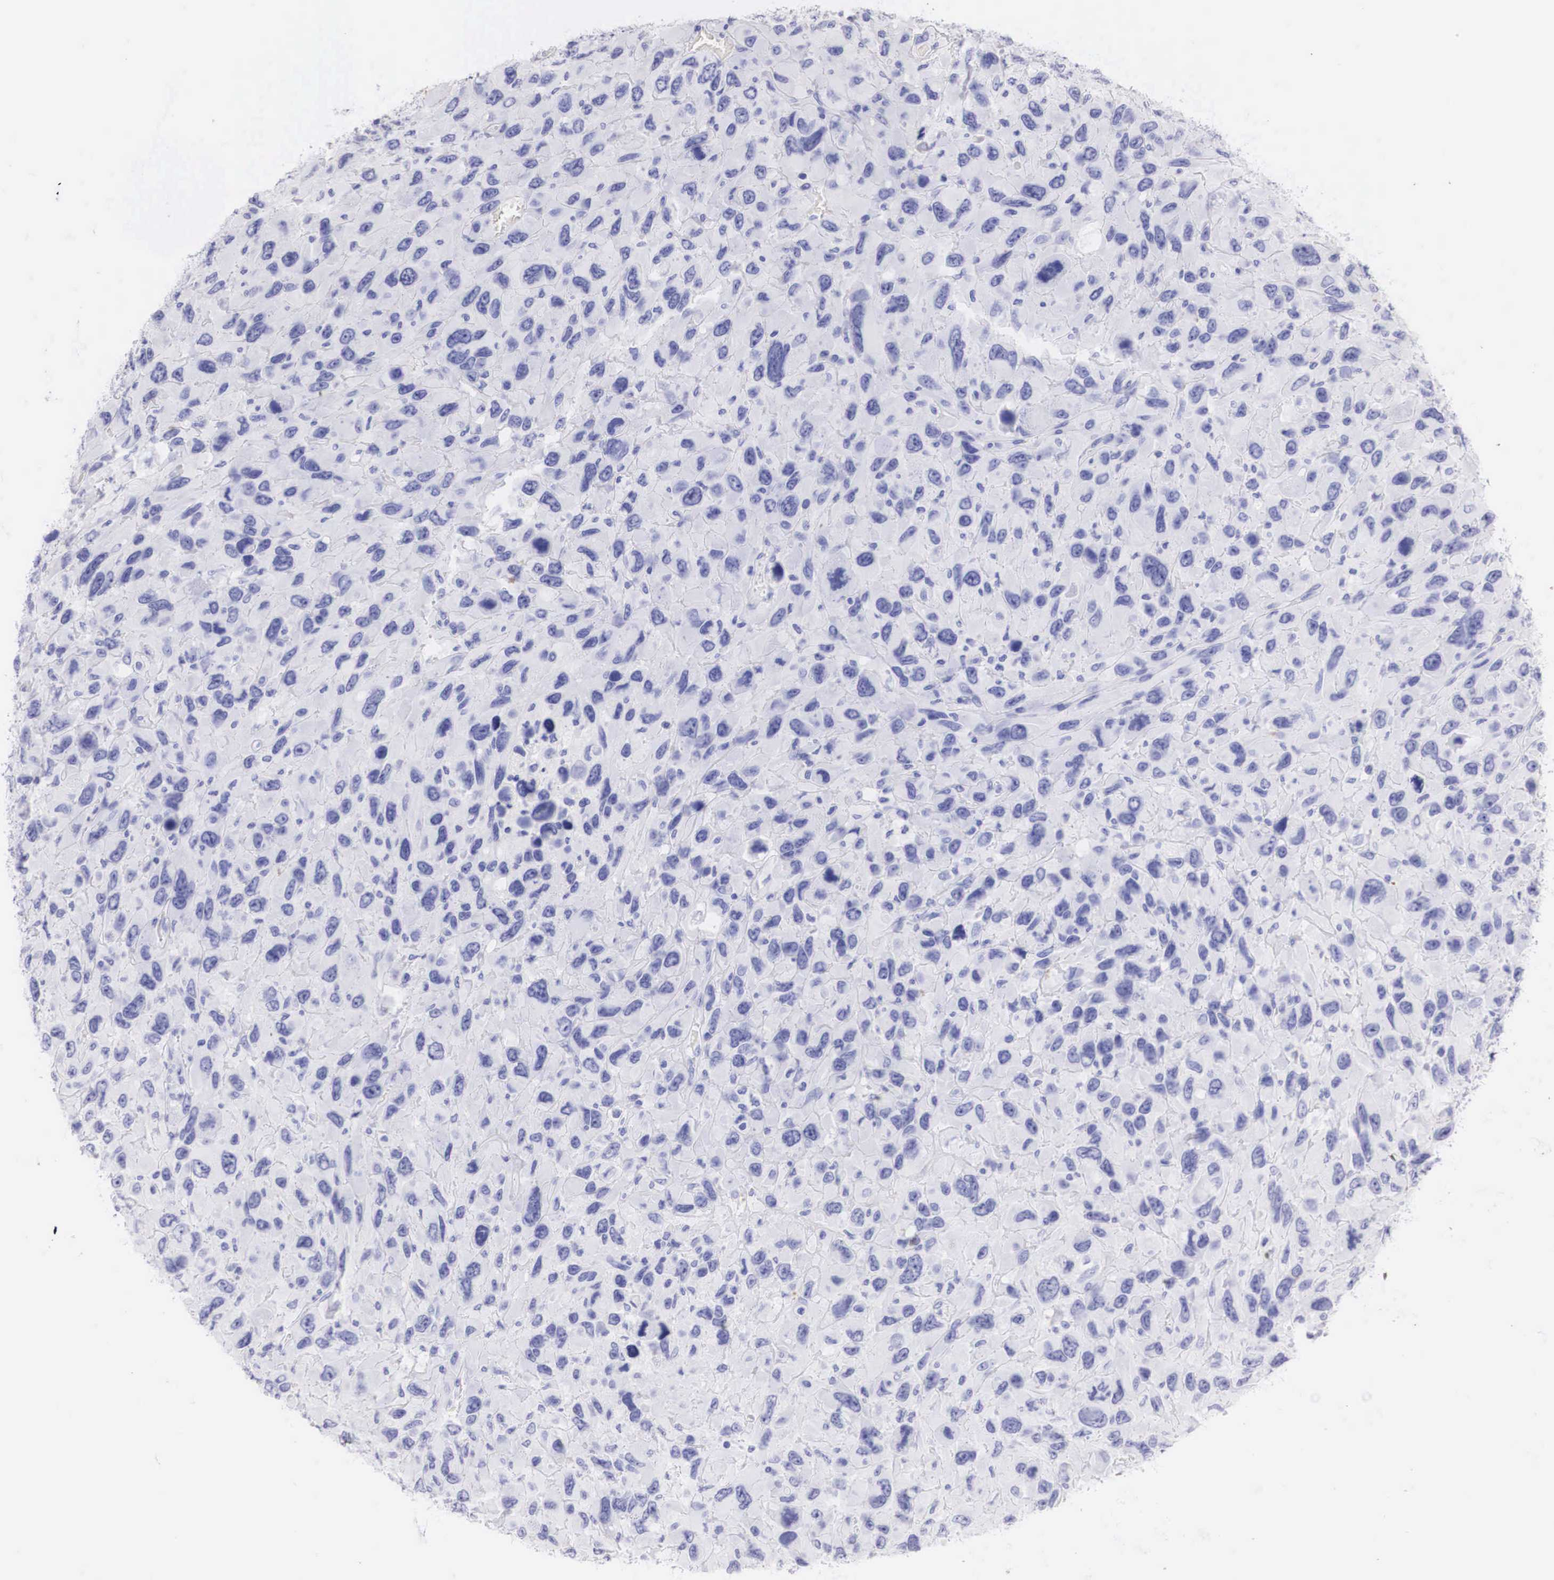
{"staining": {"intensity": "negative", "quantity": "none", "location": "none"}, "tissue": "renal cancer", "cell_type": "Tumor cells", "image_type": "cancer", "snomed": [{"axis": "morphology", "description": "Adenocarcinoma, NOS"}, {"axis": "topography", "description": "Kidney"}], "caption": "This is an immunohistochemistry (IHC) photomicrograph of human adenocarcinoma (renal). There is no staining in tumor cells.", "gene": "ERBB2", "patient": {"sex": "male", "age": 79}}